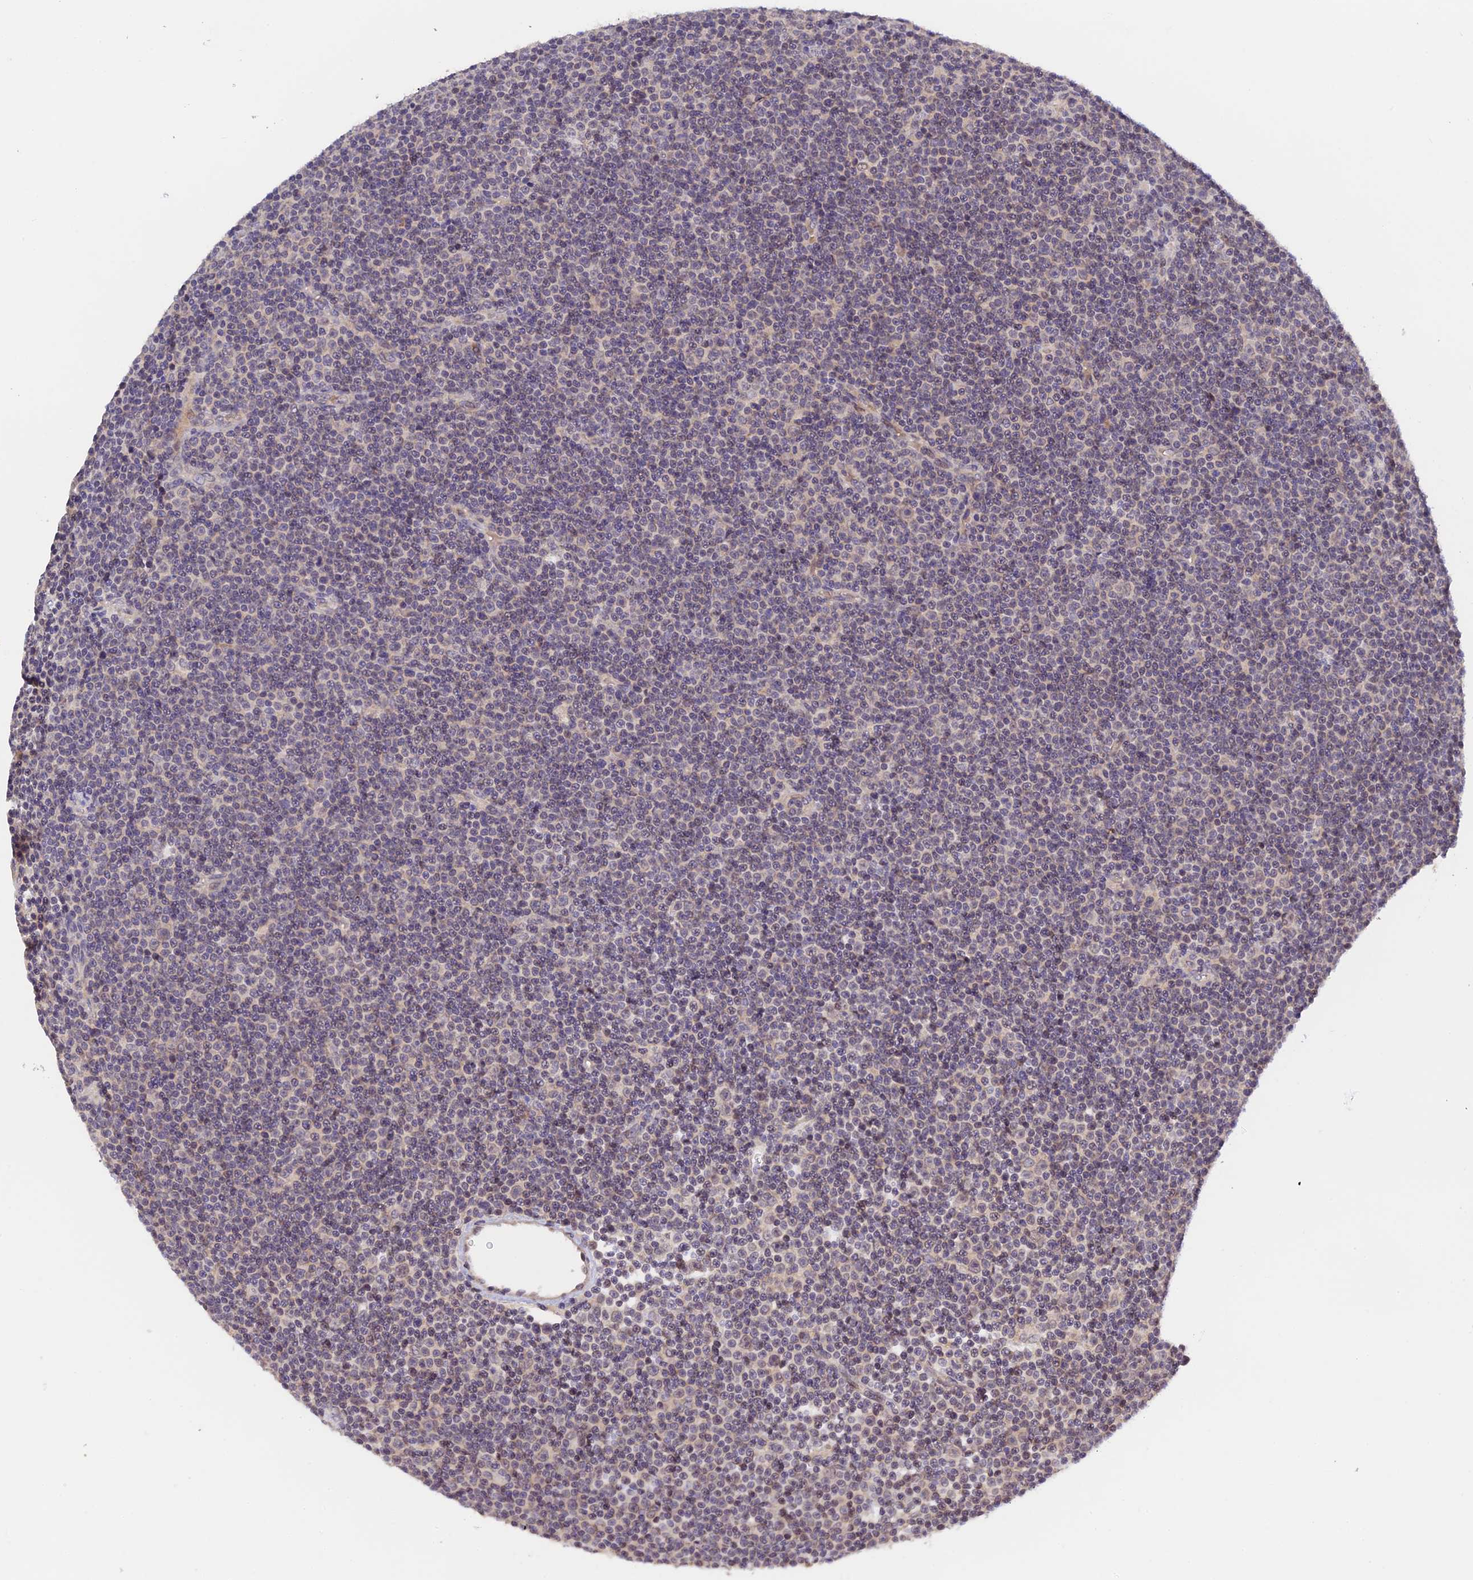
{"staining": {"intensity": "negative", "quantity": "none", "location": "none"}, "tissue": "lymphoma", "cell_type": "Tumor cells", "image_type": "cancer", "snomed": [{"axis": "morphology", "description": "Malignant lymphoma, non-Hodgkin's type, Low grade"}, {"axis": "topography", "description": "Lymph node"}], "caption": "Tumor cells are negative for brown protein staining in lymphoma.", "gene": "CWH43", "patient": {"sex": "female", "age": 67}}